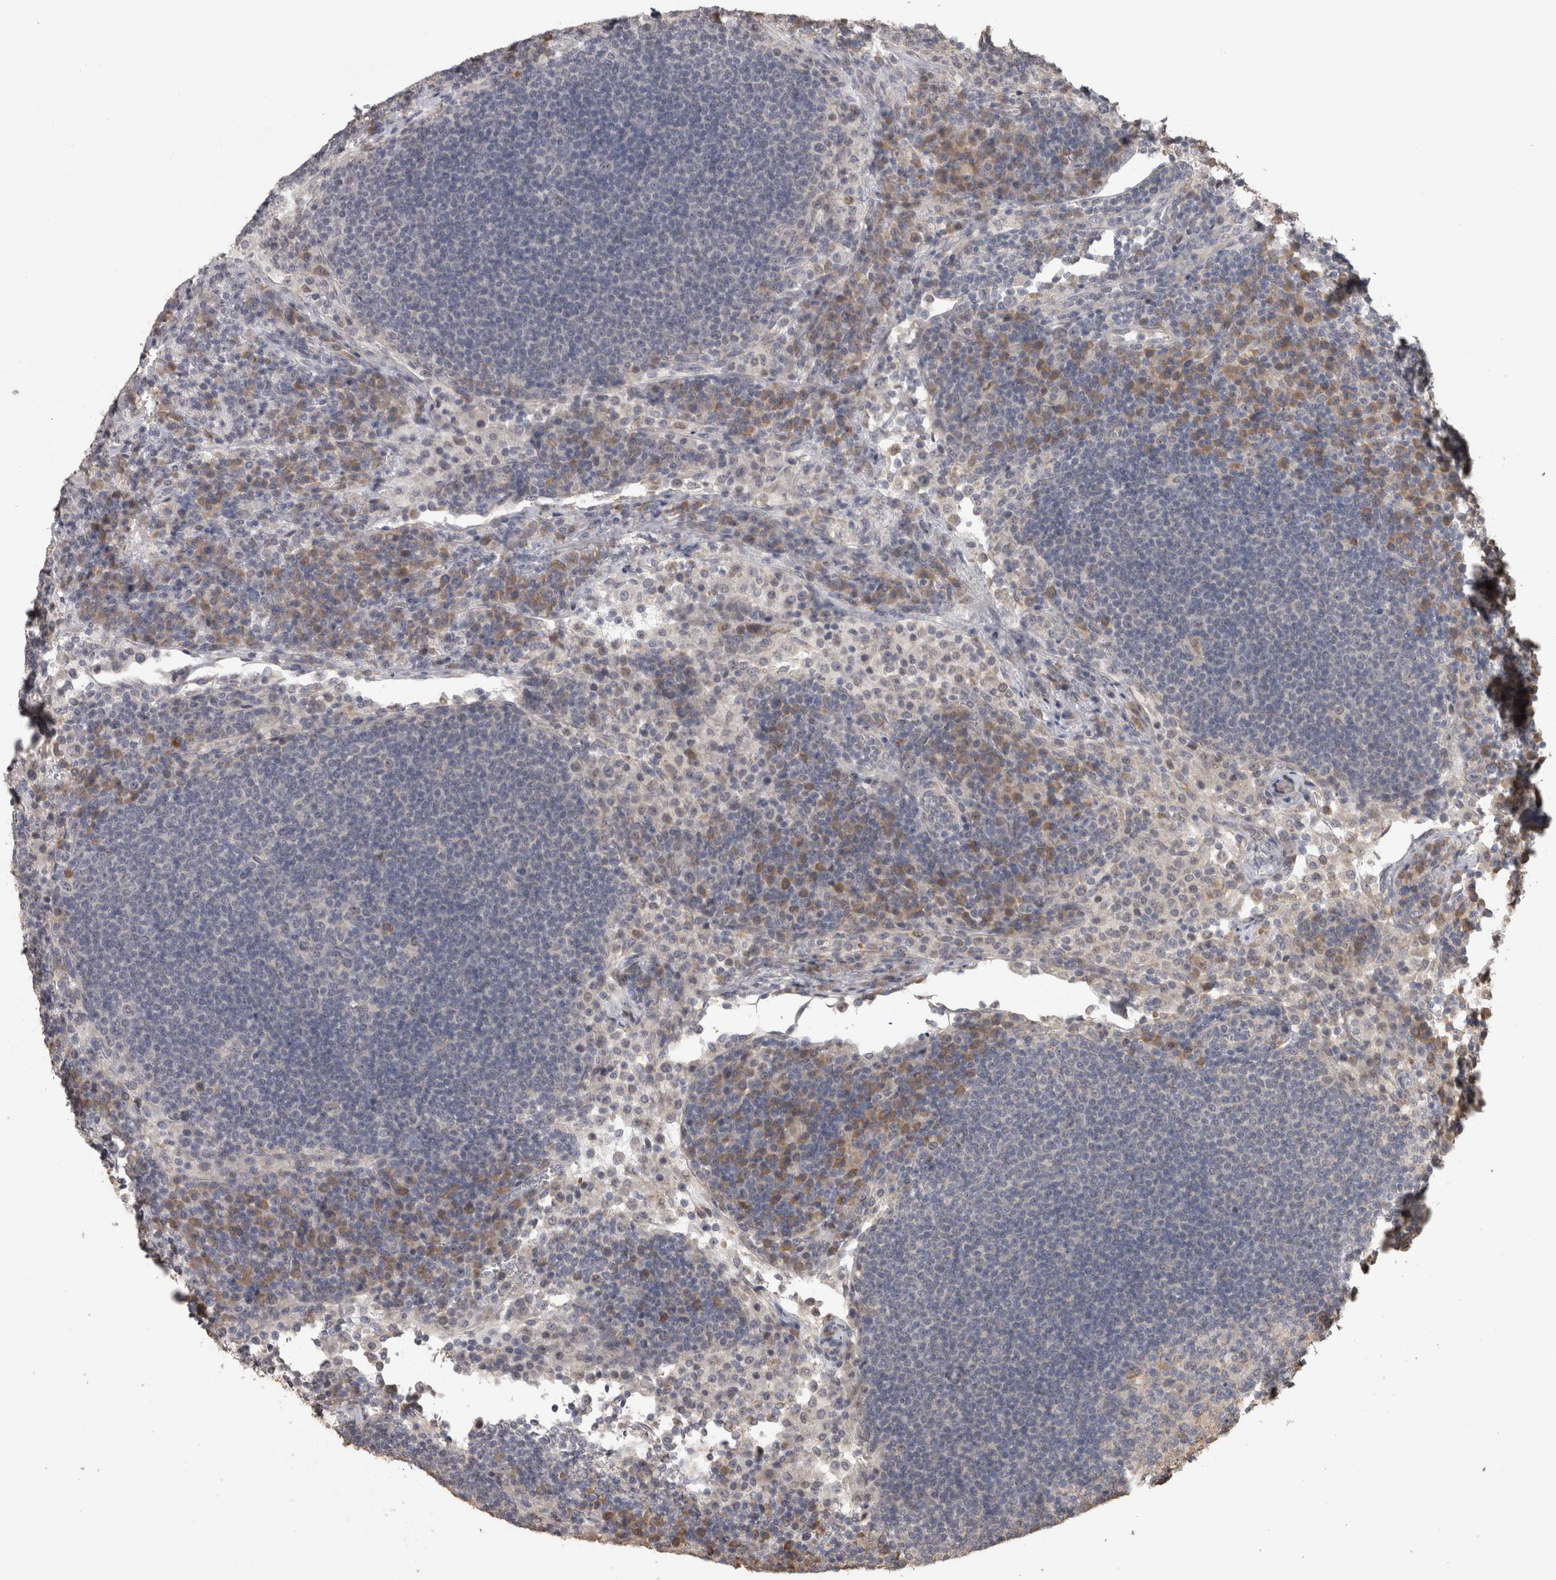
{"staining": {"intensity": "negative", "quantity": "none", "location": "none"}, "tissue": "lymph node", "cell_type": "Germinal center cells", "image_type": "normal", "snomed": [{"axis": "morphology", "description": "Normal tissue, NOS"}, {"axis": "topography", "description": "Lymph node"}], "caption": "This is a micrograph of immunohistochemistry (IHC) staining of benign lymph node, which shows no positivity in germinal center cells.", "gene": "RAB29", "patient": {"sex": "female", "age": 53}}